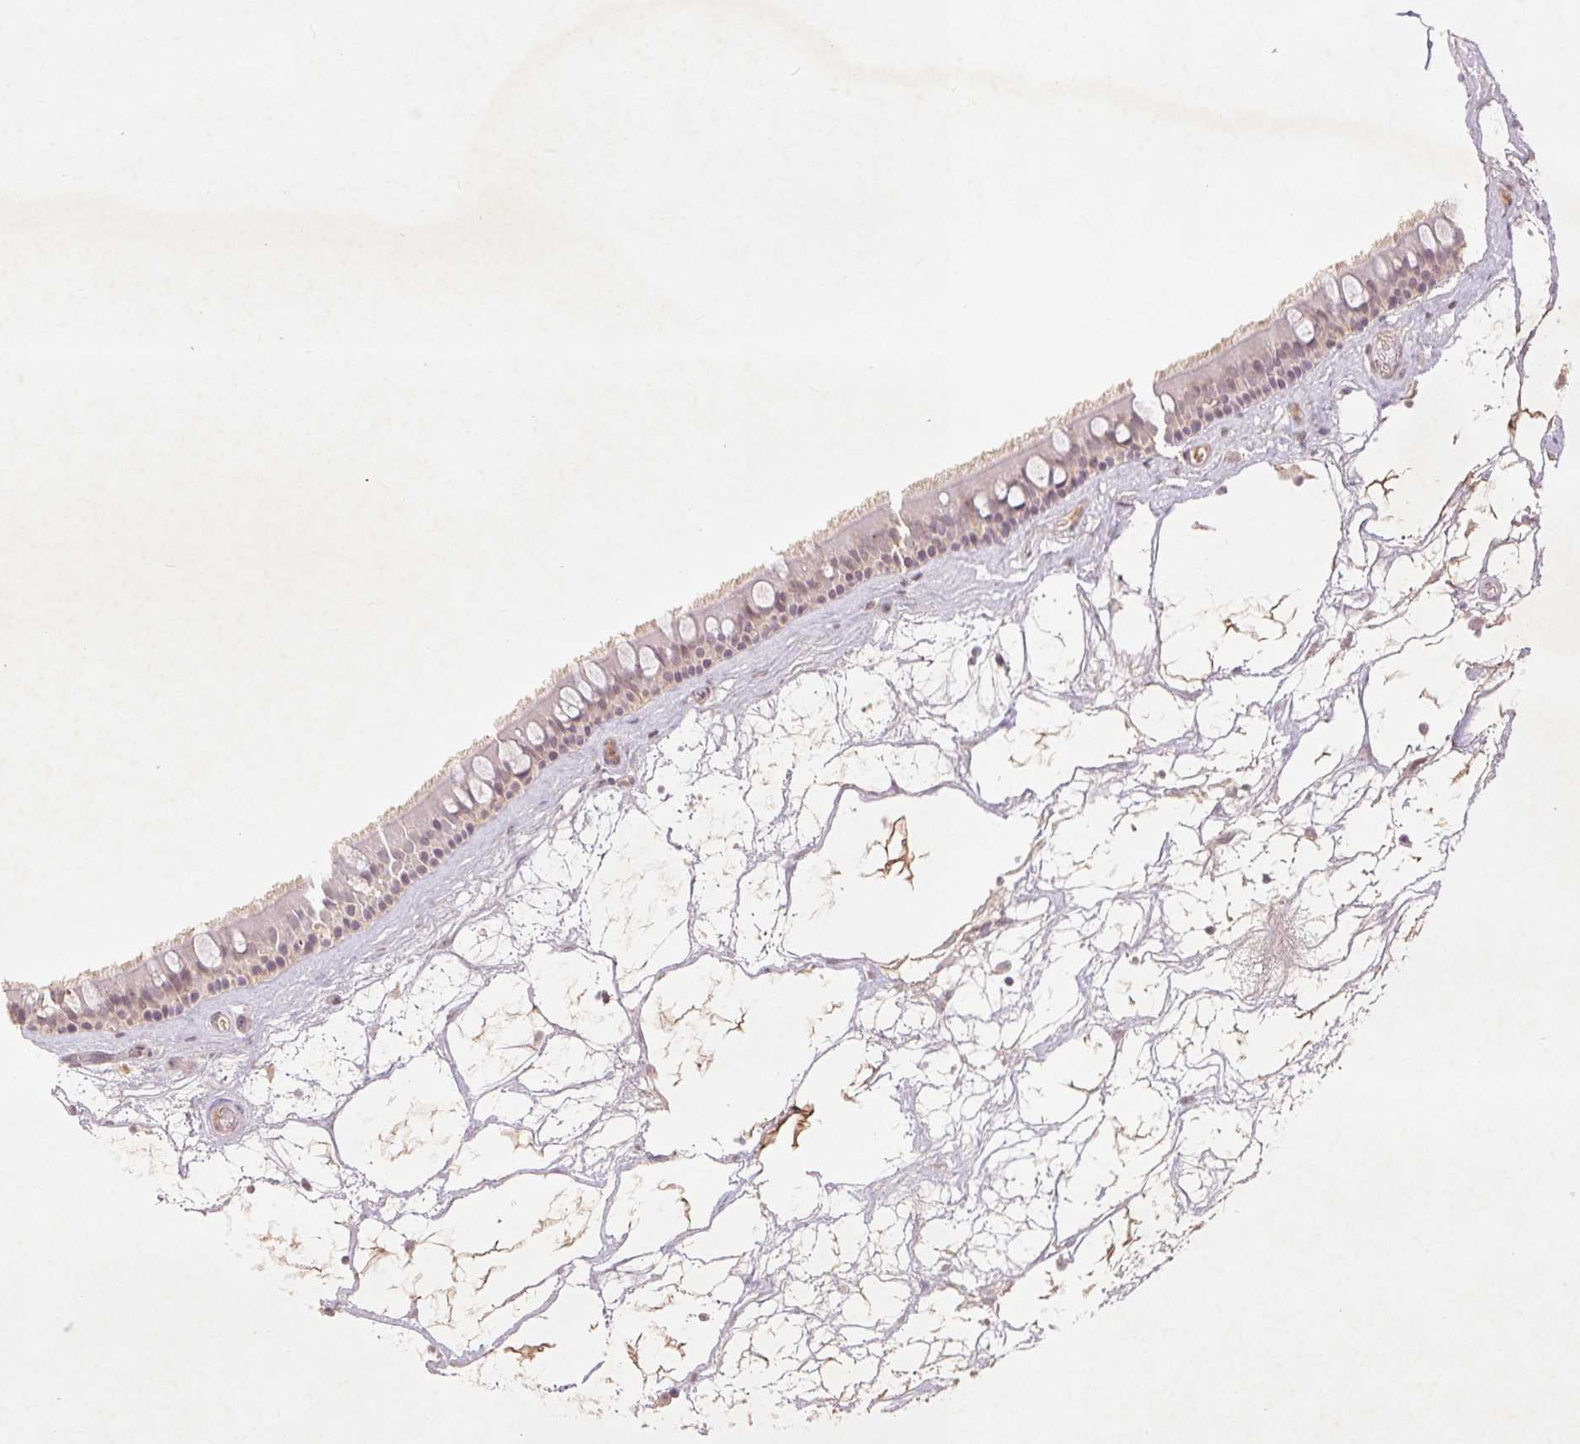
{"staining": {"intensity": "weak", "quantity": "<25%", "location": "nuclear"}, "tissue": "nasopharynx", "cell_type": "Respiratory epithelial cells", "image_type": "normal", "snomed": [{"axis": "morphology", "description": "Normal tissue, NOS"}, {"axis": "topography", "description": "Nasopharynx"}], "caption": "Immunohistochemistry image of unremarkable nasopharynx stained for a protein (brown), which exhibits no staining in respiratory epithelial cells. (DAB (3,3'-diaminobenzidine) immunohistochemistry (IHC) with hematoxylin counter stain).", "gene": "FAM168B", "patient": {"sex": "male", "age": 68}}